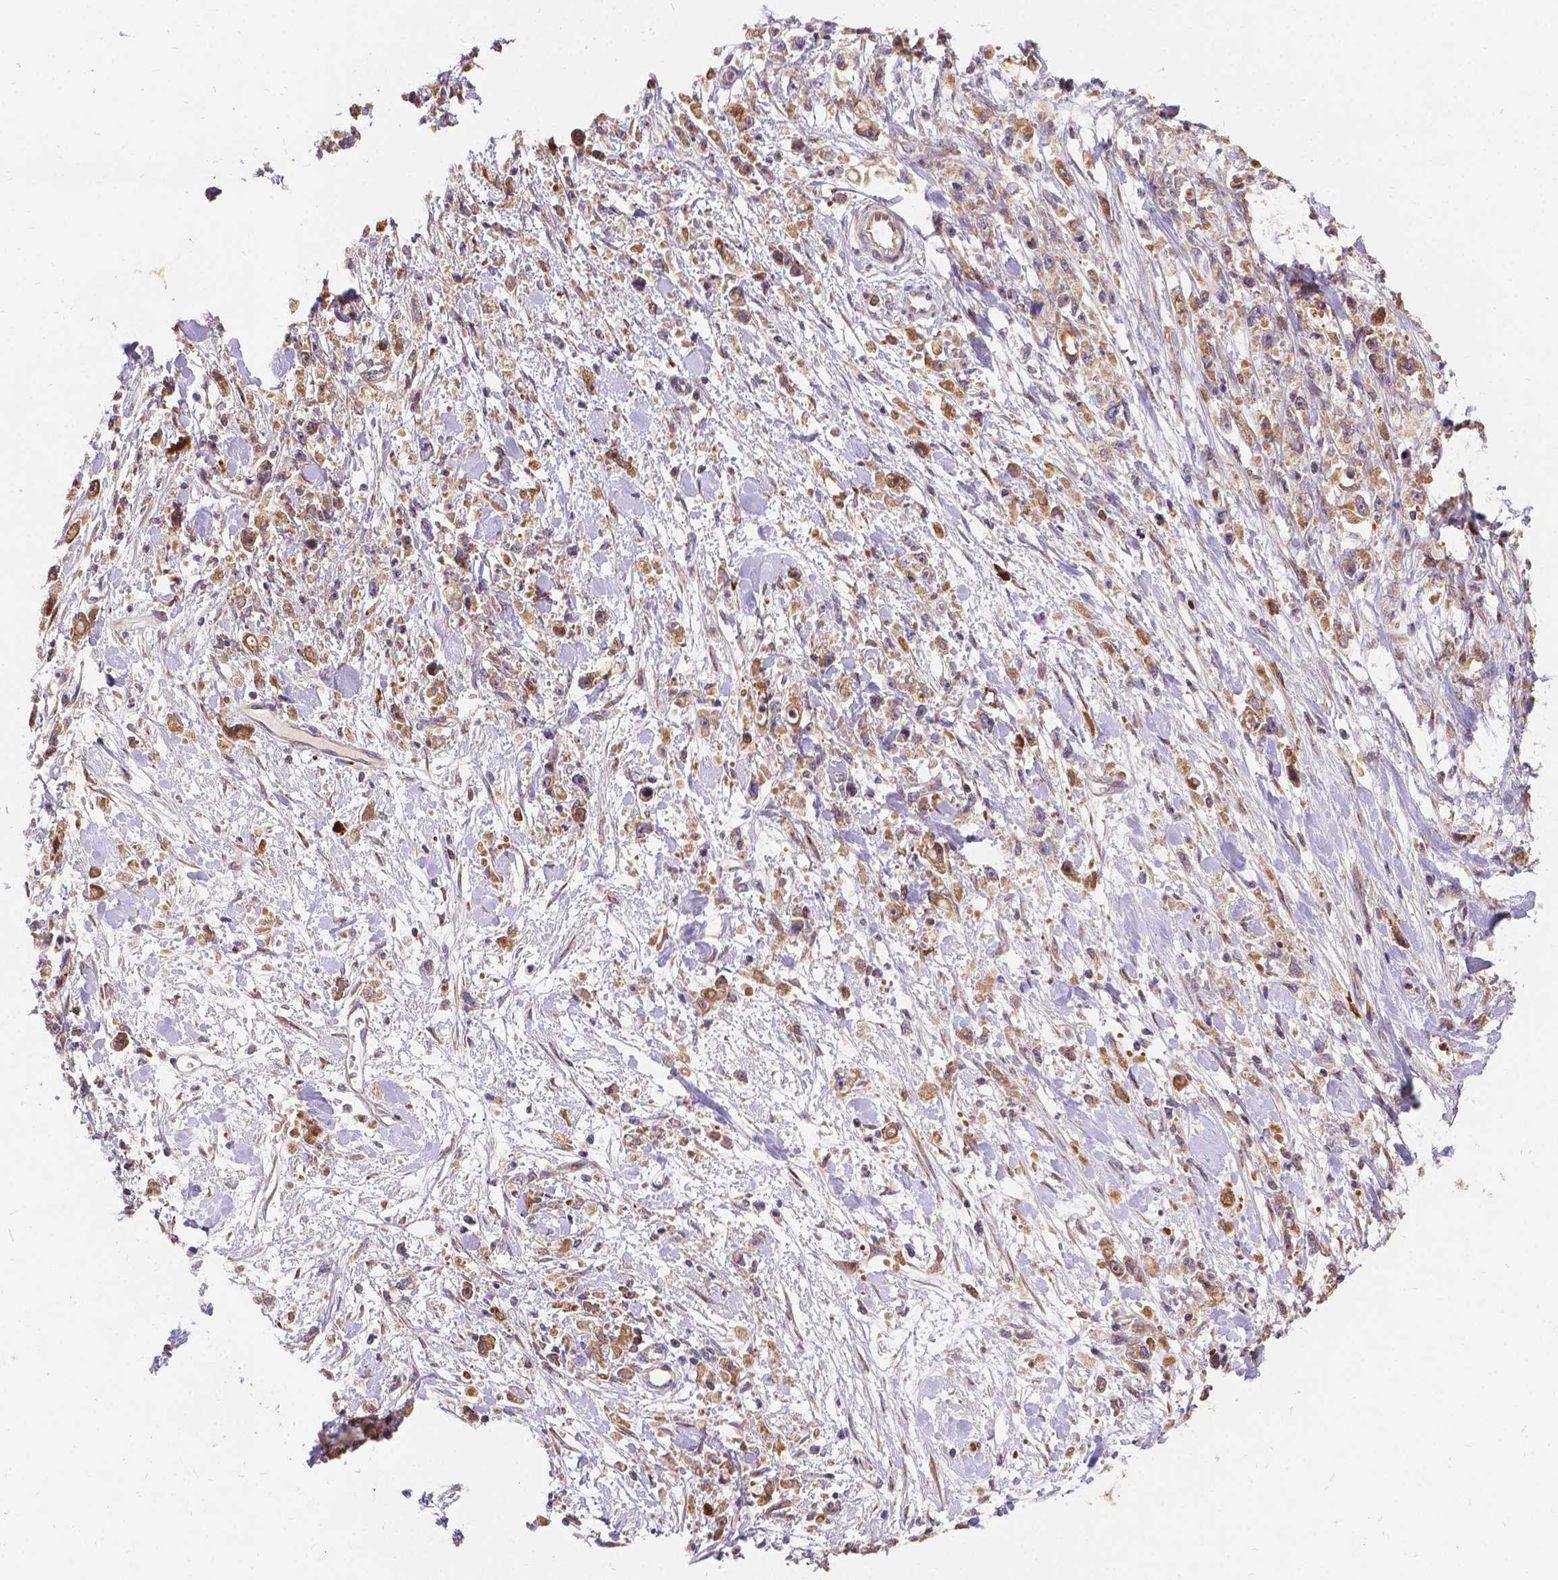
{"staining": {"intensity": "weak", "quantity": ">75%", "location": "cytoplasmic/membranous"}, "tissue": "stomach cancer", "cell_type": "Tumor cells", "image_type": "cancer", "snomed": [{"axis": "morphology", "description": "Adenocarcinoma, NOS"}, {"axis": "topography", "description": "Stomach"}], "caption": "This is a photomicrograph of IHC staining of stomach cancer (adenocarcinoma), which shows weak positivity in the cytoplasmic/membranous of tumor cells.", "gene": "DENND6A", "patient": {"sex": "female", "age": 59}}